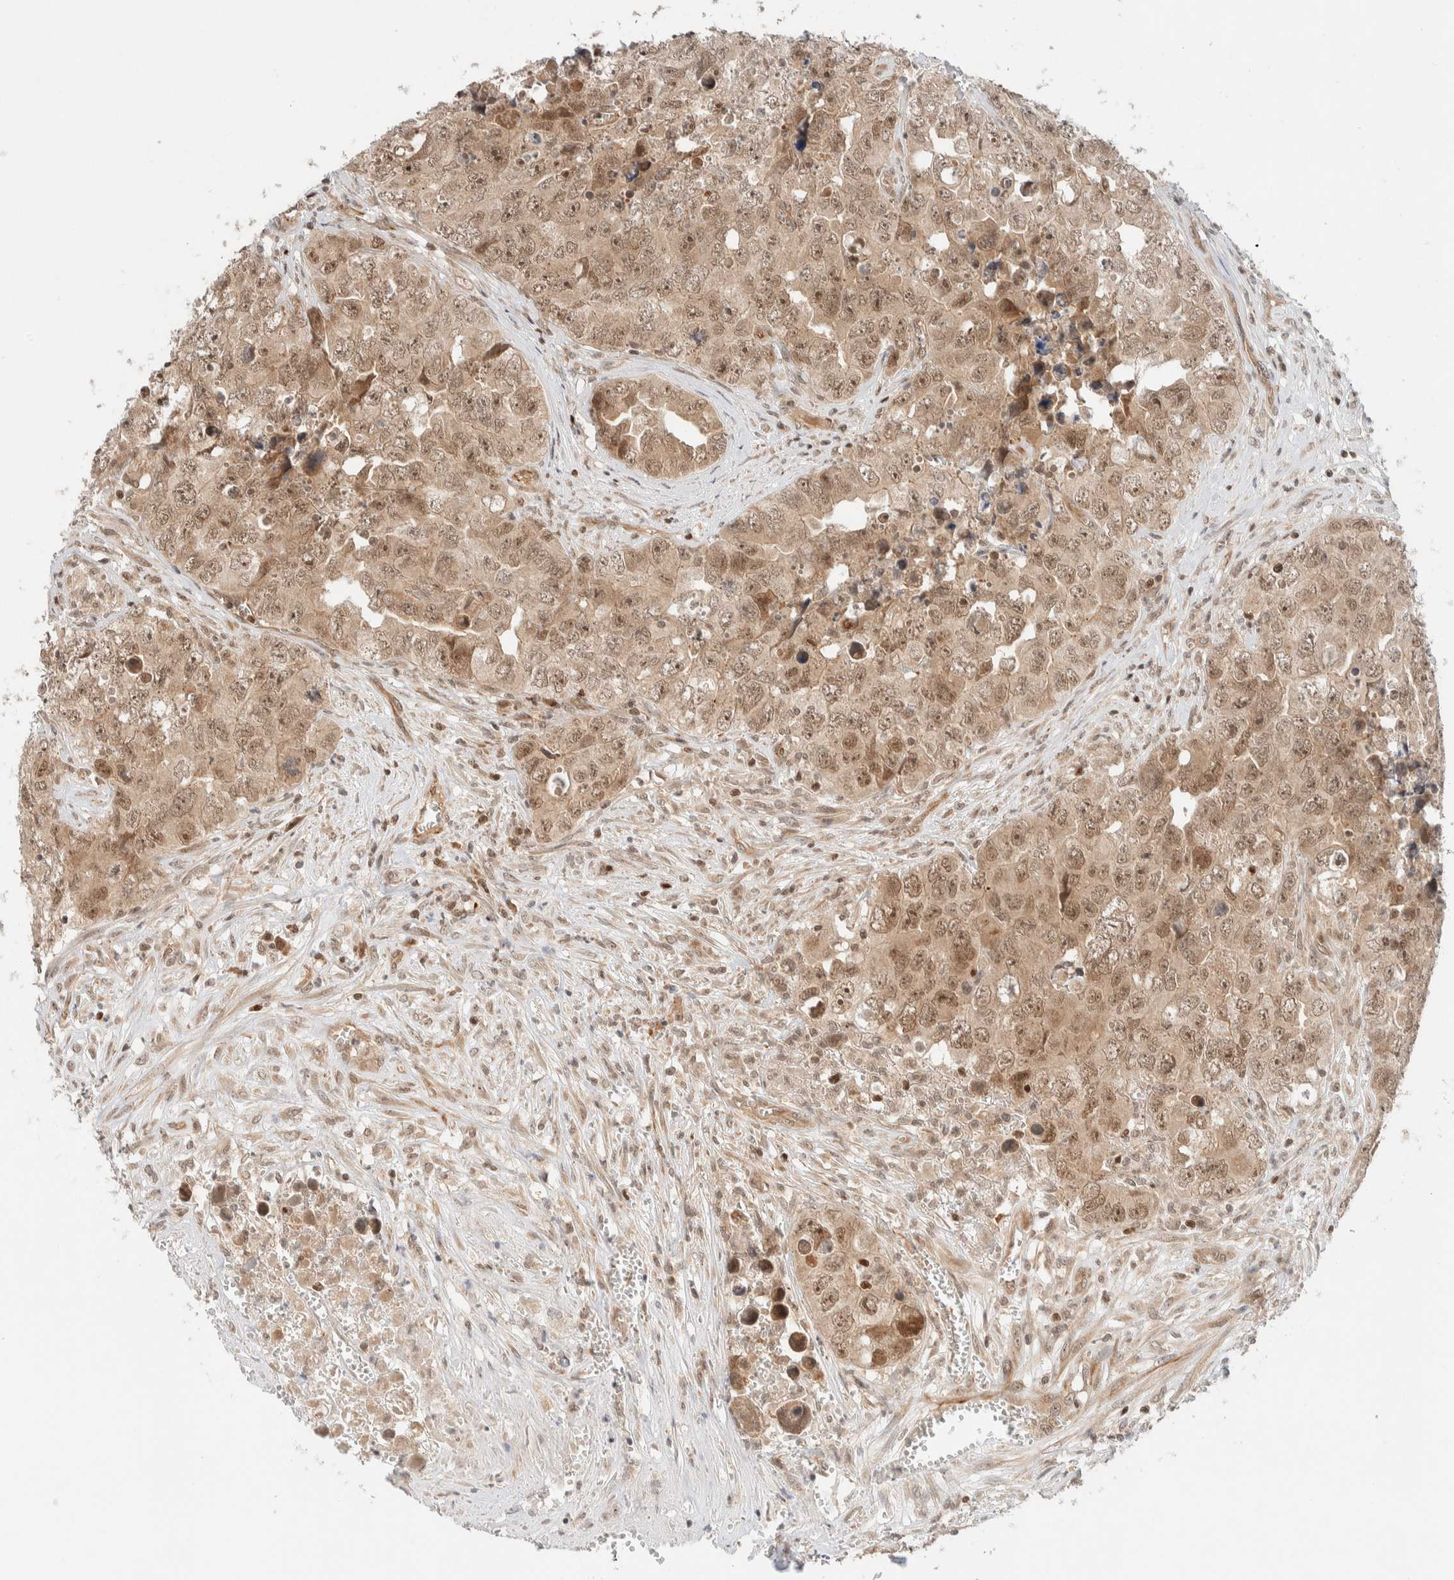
{"staining": {"intensity": "weak", "quantity": ">75%", "location": "cytoplasmic/membranous,nuclear"}, "tissue": "testis cancer", "cell_type": "Tumor cells", "image_type": "cancer", "snomed": [{"axis": "morphology", "description": "Seminoma, NOS"}, {"axis": "morphology", "description": "Carcinoma, Embryonal, NOS"}, {"axis": "topography", "description": "Testis"}], "caption": "Tumor cells reveal low levels of weak cytoplasmic/membranous and nuclear expression in approximately >75% of cells in human testis cancer.", "gene": "C8orf76", "patient": {"sex": "male", "age": 43}}